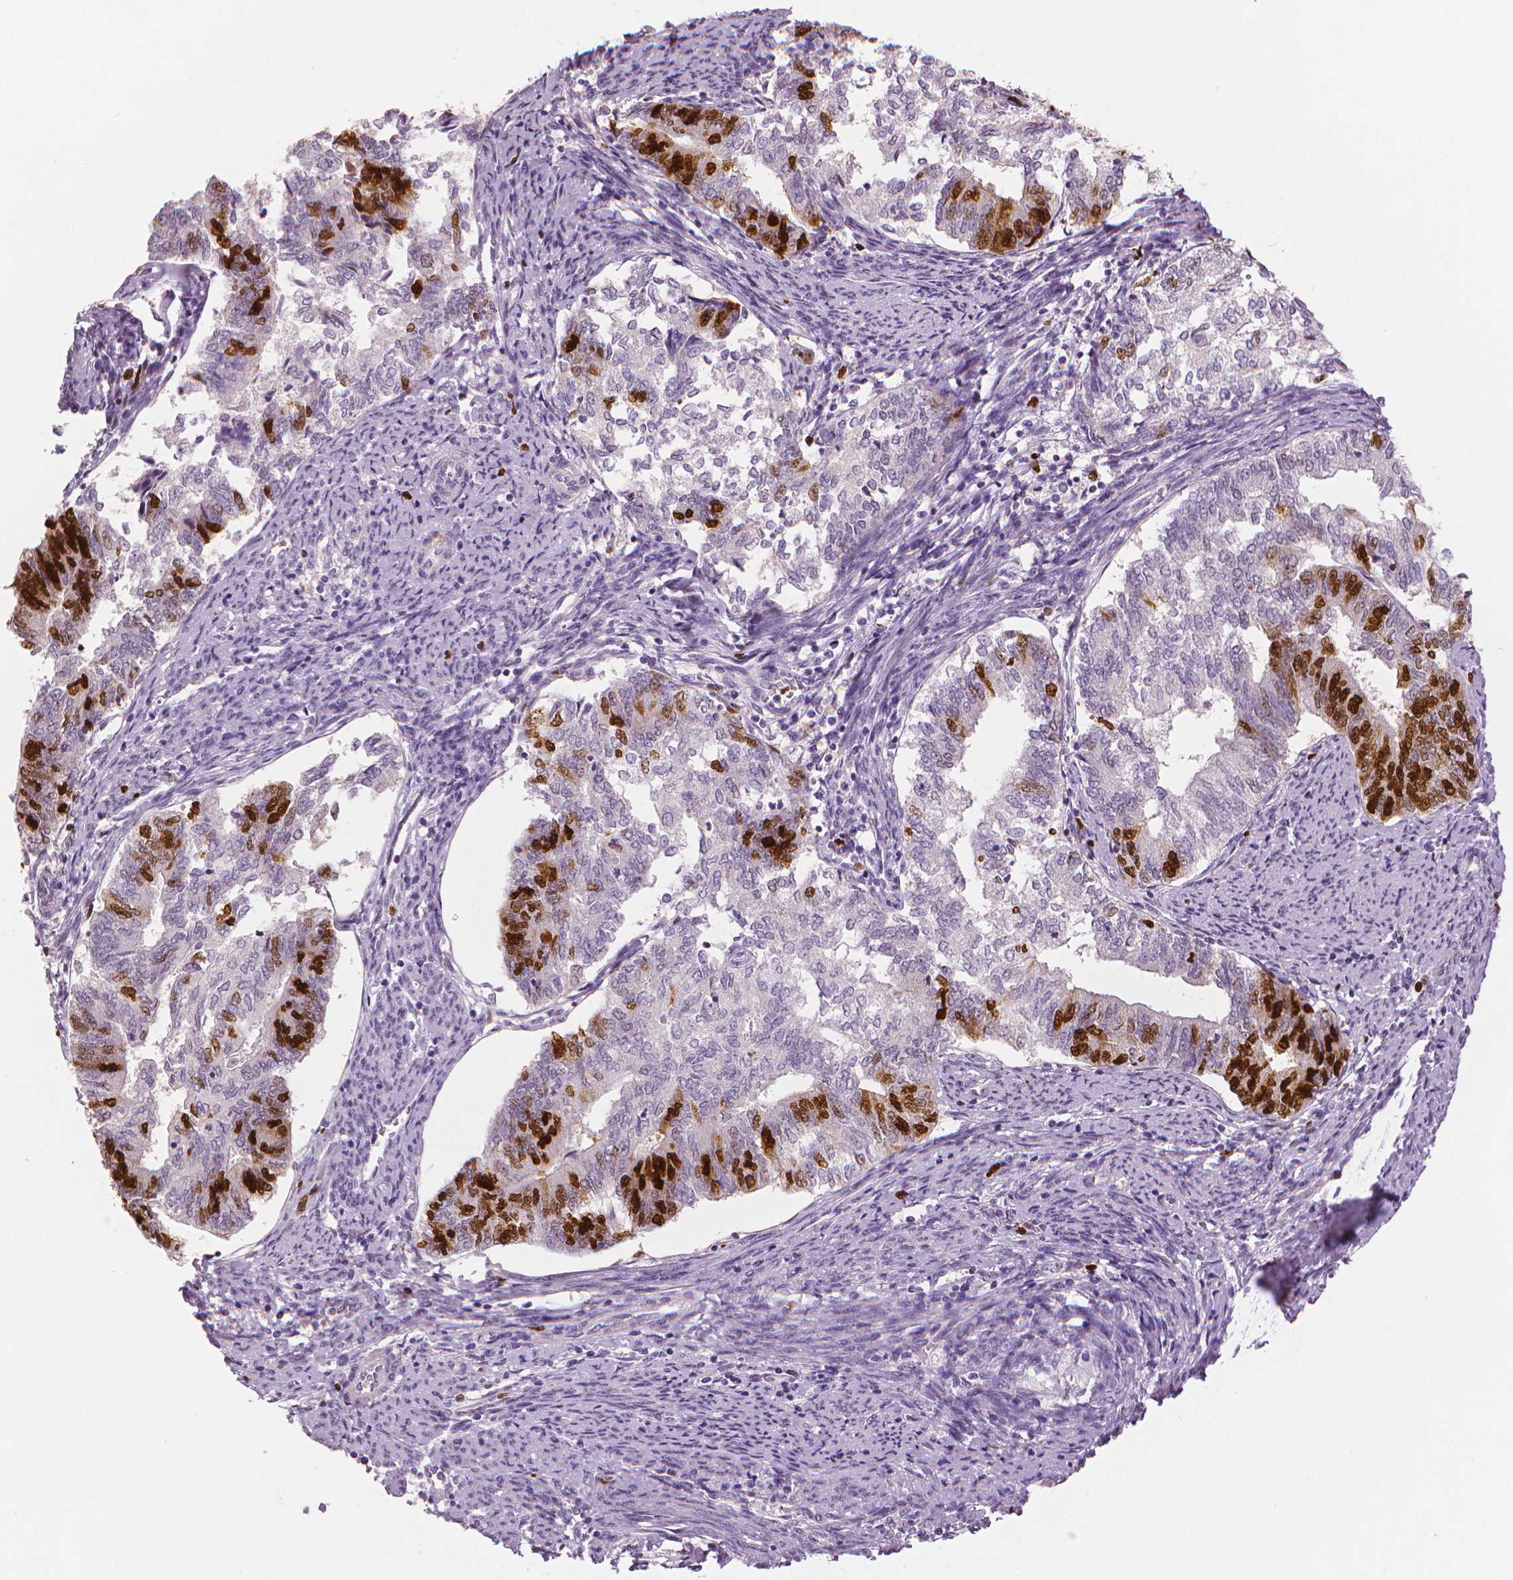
{"staining": {"intensity": "strong", "quantity": "25%-75%", "location": "nuclear"}, "tissue": "endometrial cancer", "cell_type": "Tumor cells", "image_type": "cancer", "snomed": [{"axis": "morphology", "description": "Adenocarcinoma, NOS"}, {"axis": "topography", "description": "Endometrium"}], "caption": "A photomicrograph of human endometrial cancer (adenocarcinoma) stained for a protein reveals strong nuclear brown staining in tumor cells.", "gene": "MKI67", "patient": {"sex": "female", "age": 65}}